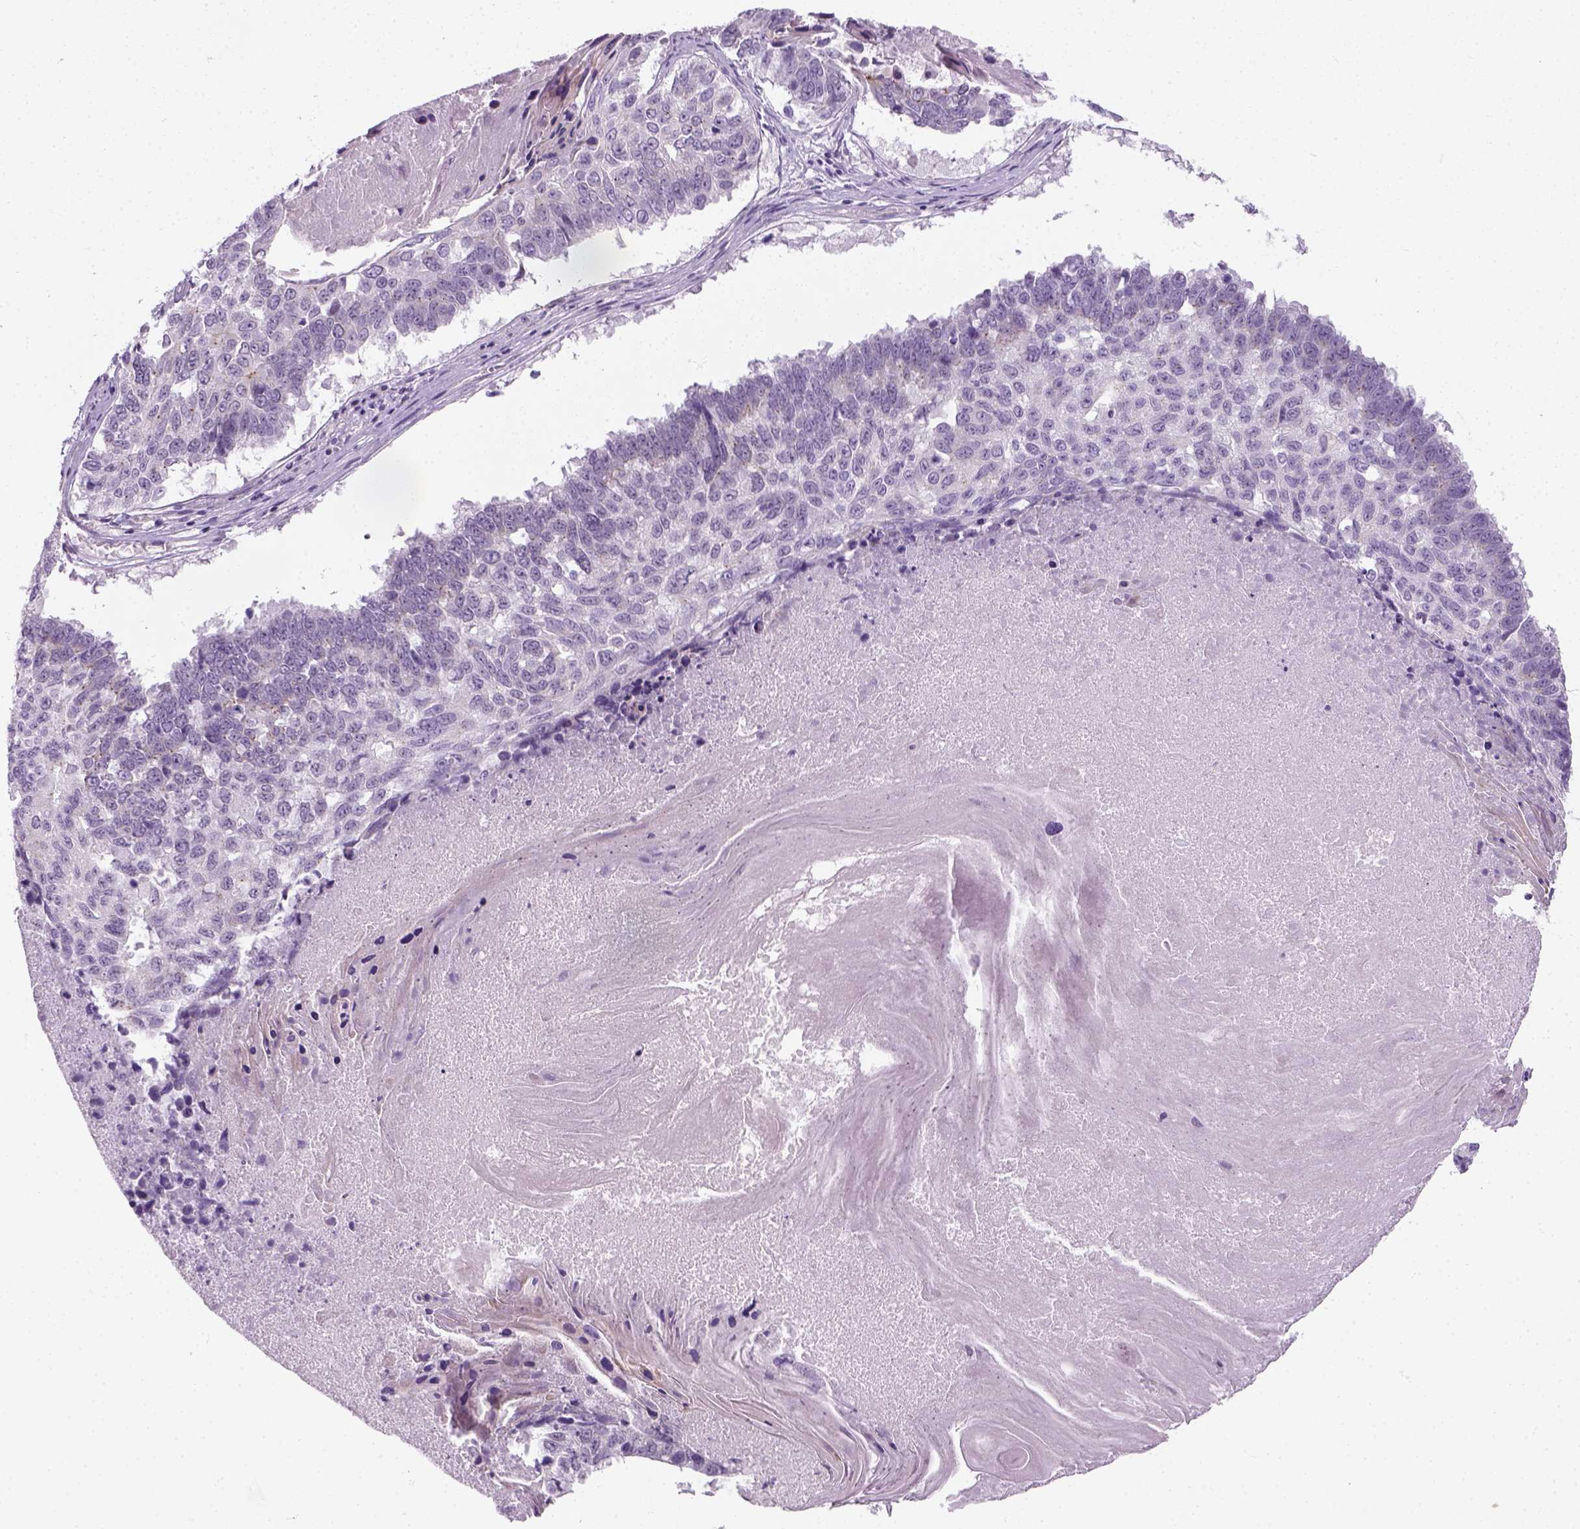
{"staining": {"intensity": "negative", "quantity": "none", "location": "none"}, "tissue": "lung cancer", "cell_type": "Tumor cells", "image_type": "cancer", "snomed": [{"axis": "morphology", "description": "Squamous cell carcinoma, NOS"}, {"axis": "topography", "description": "Lung"}], "caption": "Immunohistochemical staining of human lung cancer (squamous cell carcinoma) displays no significant expression in tumor cells. (DAB (3,3'-diaminobenzidine) IHC with hematoxylin counter stain).", "gene": "IL4", "patient": {"sex": "male", "age": 73}}